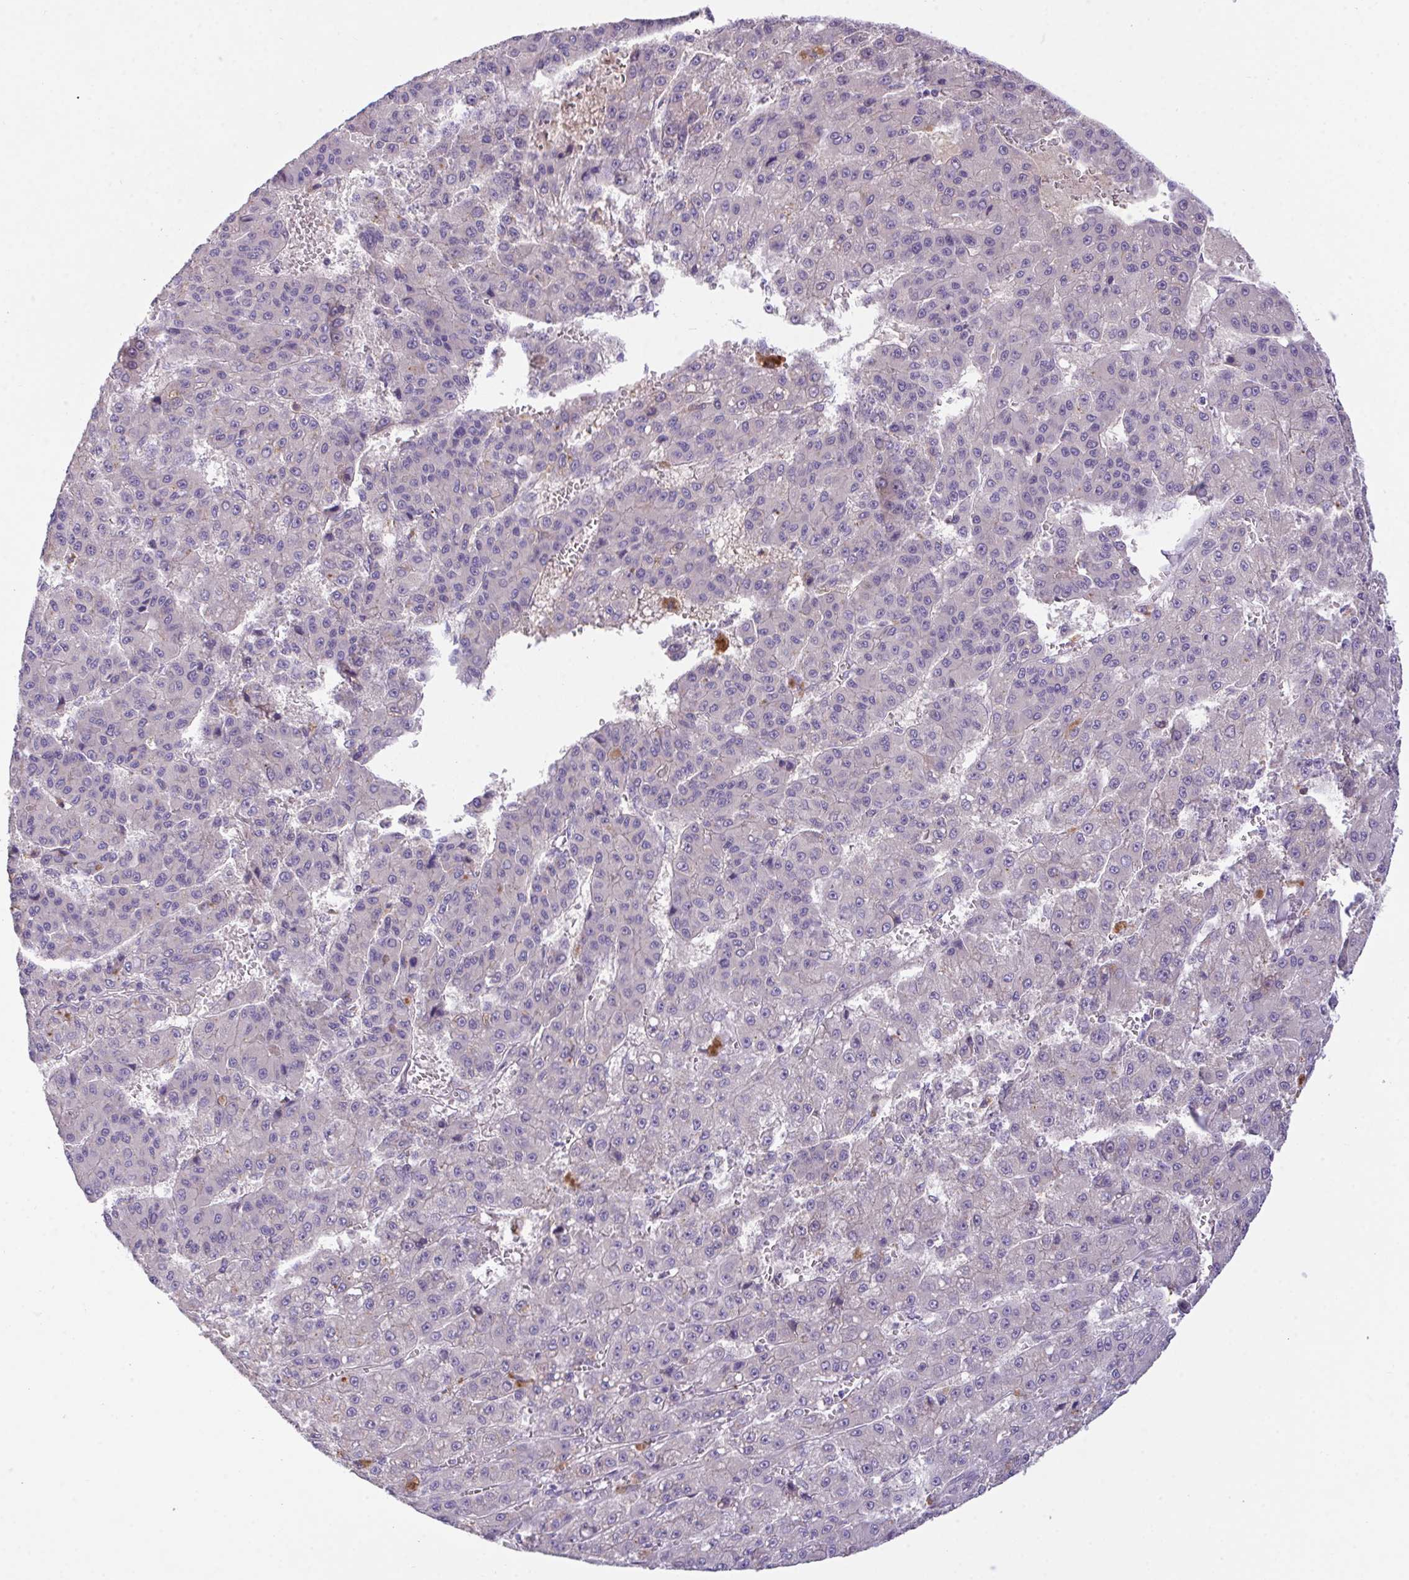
{"staining": {"intensity": "negative", "quantity": "none", "location": "none"}, "tissue": "liver cancer", "cell_type": "Tumor cells", "image_type": "cancer", "snomed": [{"axis": "morphology", "description": "Carcinoma, Hepatocellular, NOS"}, {"axis": "topography", "description": "Liver"}], "caption": "IHC of human liver cancer exhibits no expression in tumor cells.", "gene": "ZNF581", "patient": {"sex": "male", "age": 70}}